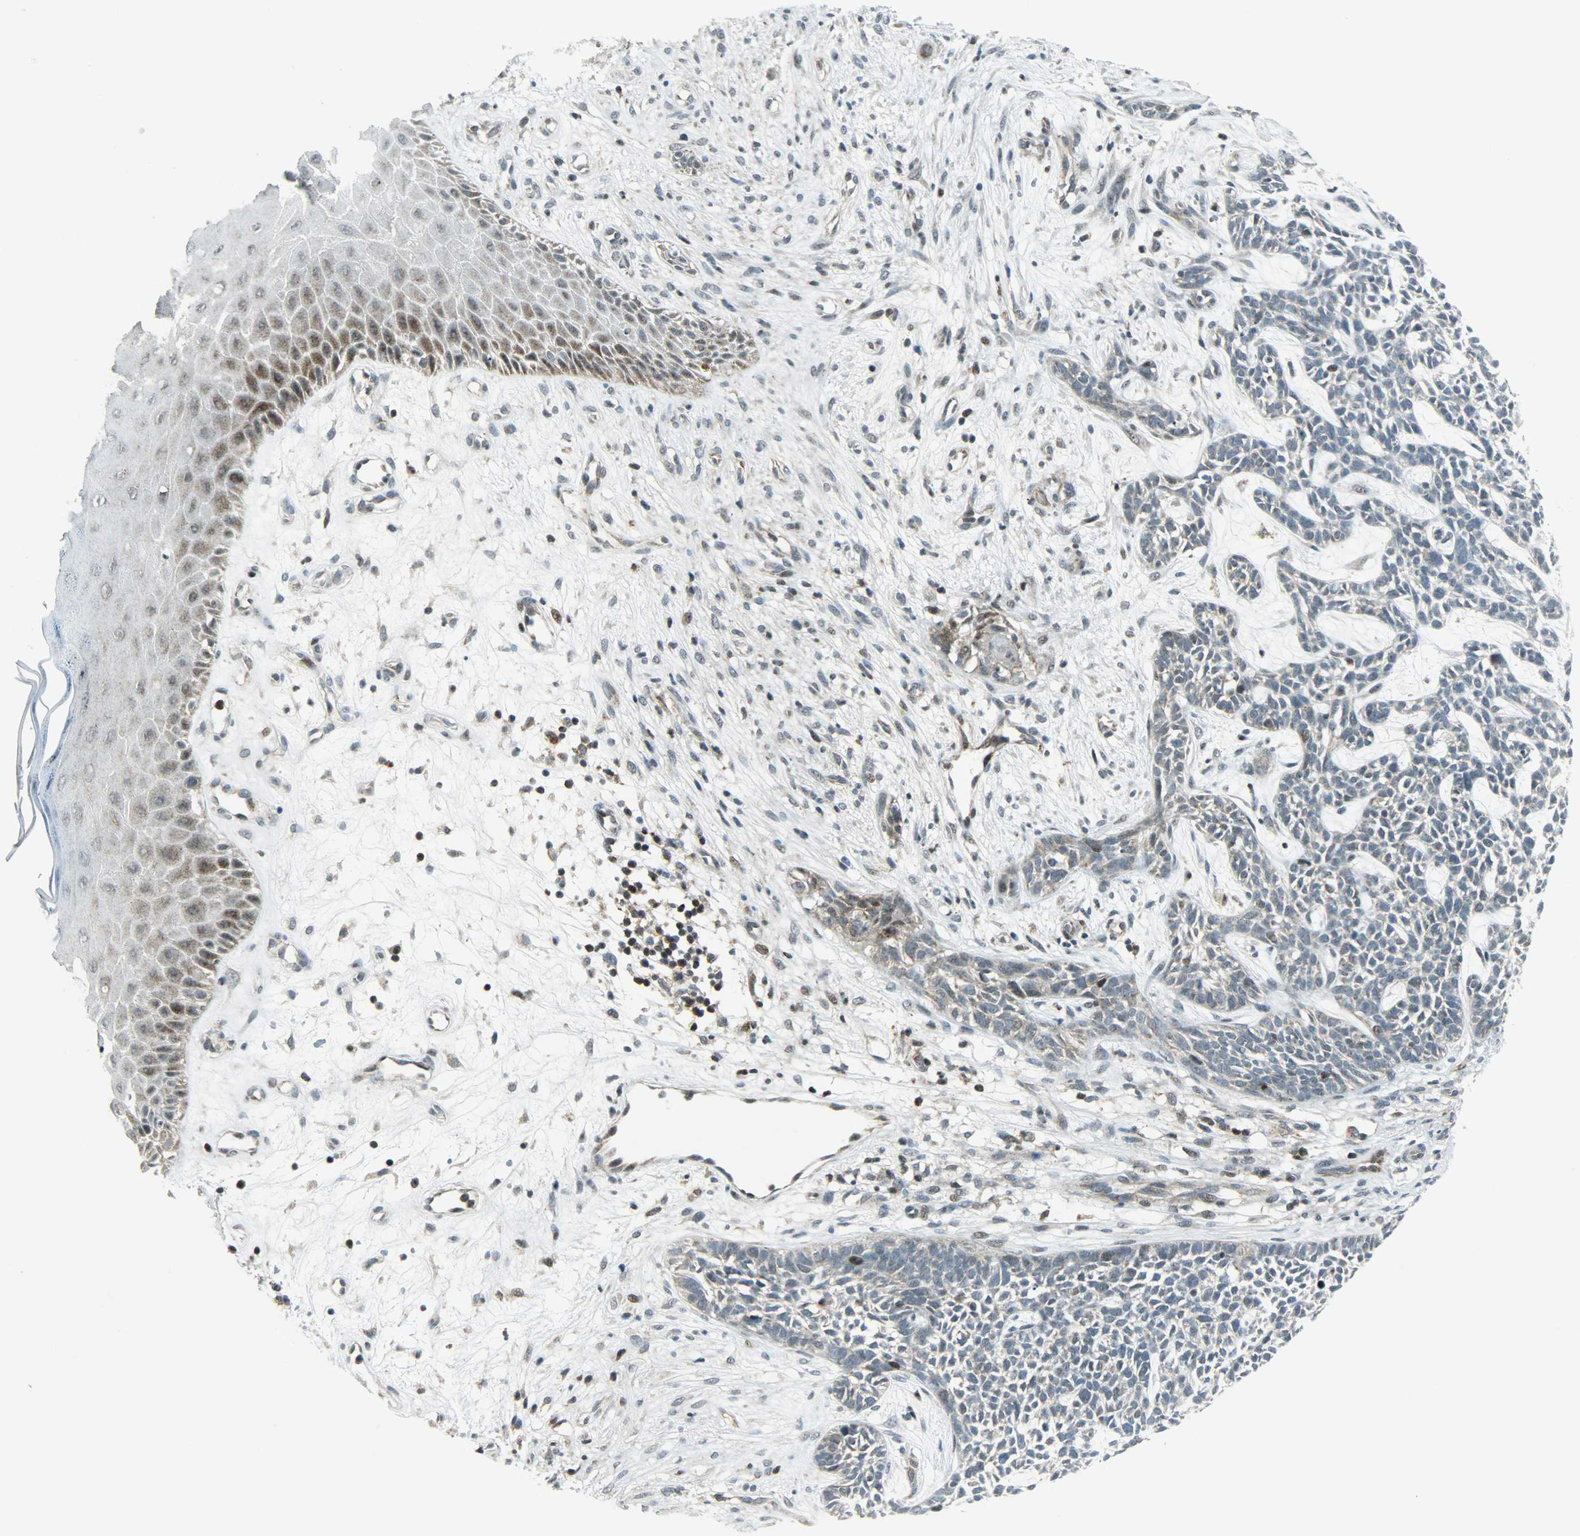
{"staining": {"intensity": "weak", "quantity": "25%-75%", "location": "cytoplasmic/membranous"}, "tissue": "skin cancer", "cell_type": "Tumor cells", "image_type": "cancer", "snomed": [{"axis": "morphology", "description": "Basal cell carcinoma"}, {"axis": "topography", "description": "Skin"}], "caption": "Immunohistochemistry photomicrograph of human skin basal cell carcinoma stained for a protein (brown), which reveals low levels of weak cytoplasmic/membranous positivity in approximately 25%-75% of tumor cells.", "gene": "IL15", "patient": {"sex": "female", "age": 84}}